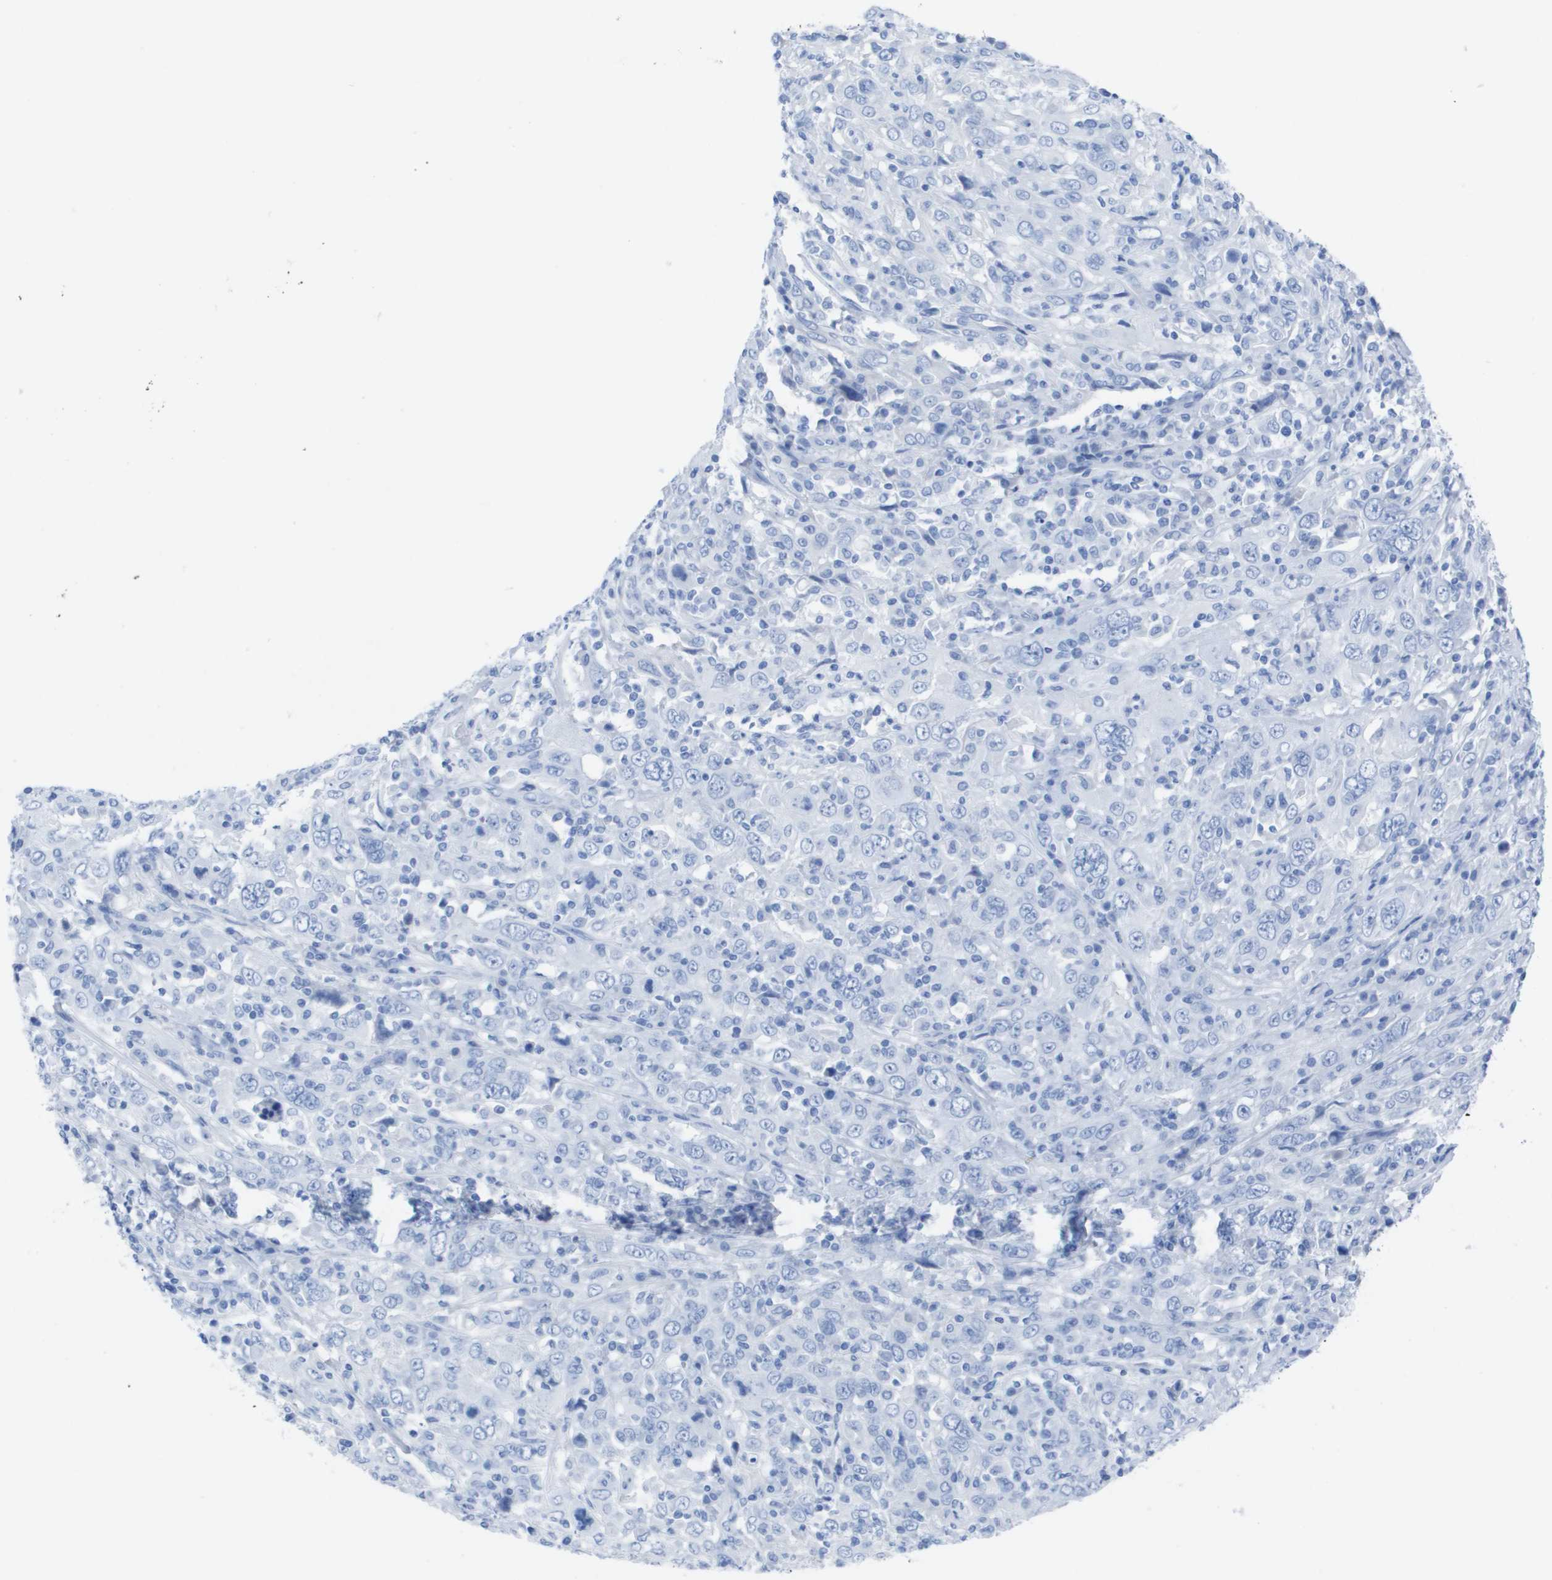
{"staining": {"intensity": "negative", "quantity": "none", "location": "none"}, "tissue": "cervical cancer", "cell_type": "Tumor cells", "image_type": "cancer", "snomed": [{"axis": "morphology", "description": "Squamous cell carcinoma, NOS"}, {"axis": "topography", "description": "Cervix"}], "caption": "A high-resolution photomicrograph shows immunohistochemistry (IHC) staining of cervical cancer (squamous cell carcinoma), which exhibits no significant positivity in tumor cells.", "gene": "KCNA3", "patient": {"sex": "female", "age": 46}}